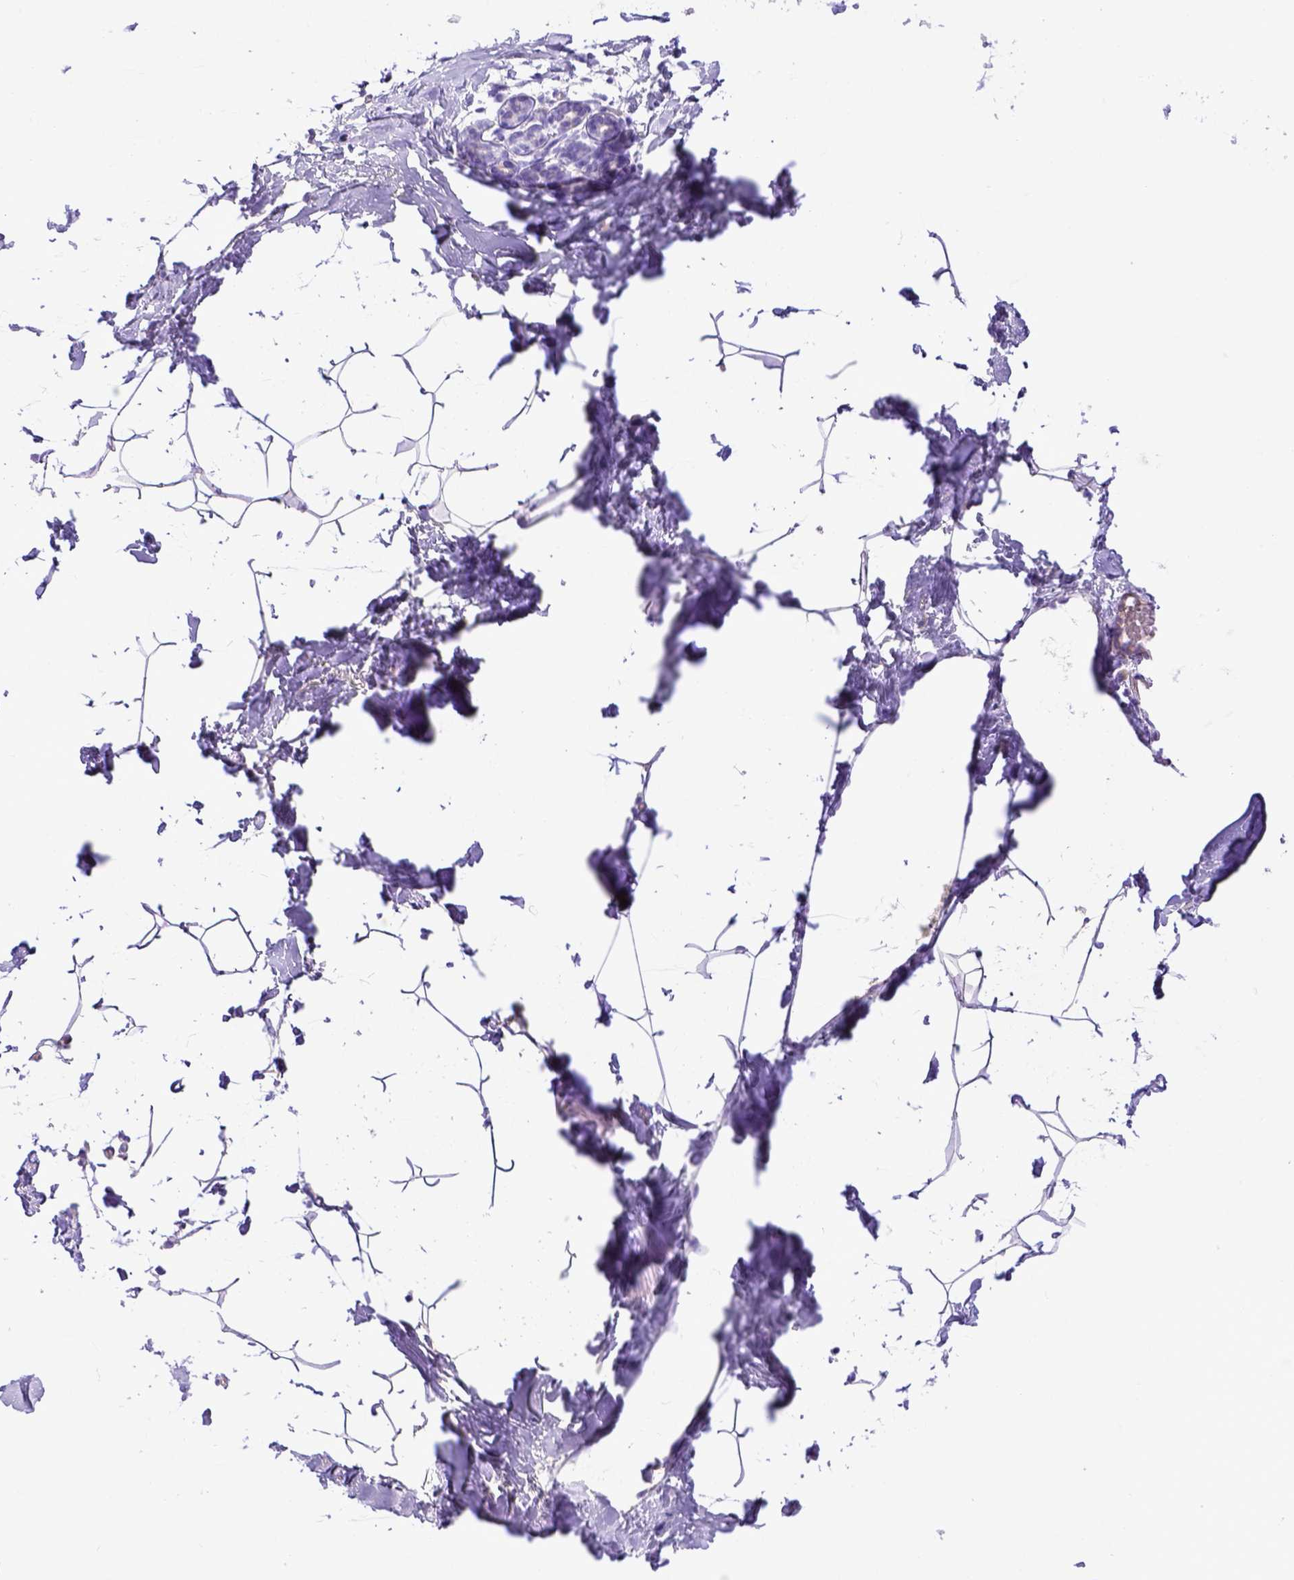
{"staining": {"intensity": "negative", "quantity": "none", "location": "none"}, "tissue": "breast", "cell_type": "Adipocytes", "image_type": "normal", "snomed": [{"axis": "morphology", "description": "Normal tissue, NOS"}, {"axis": "topography", "description": "Breast"}], "caption": "A high-resolution histopathology image shows IHC staining of unremarkable breast, which exhibits no significant positivity in adipocytes. The staining is performed using DAB brown chromogen with nuclei counter-stained in using hematoxylin.", "gene": "LRRC18", "patient": {"sex": "female", "age": 32}}